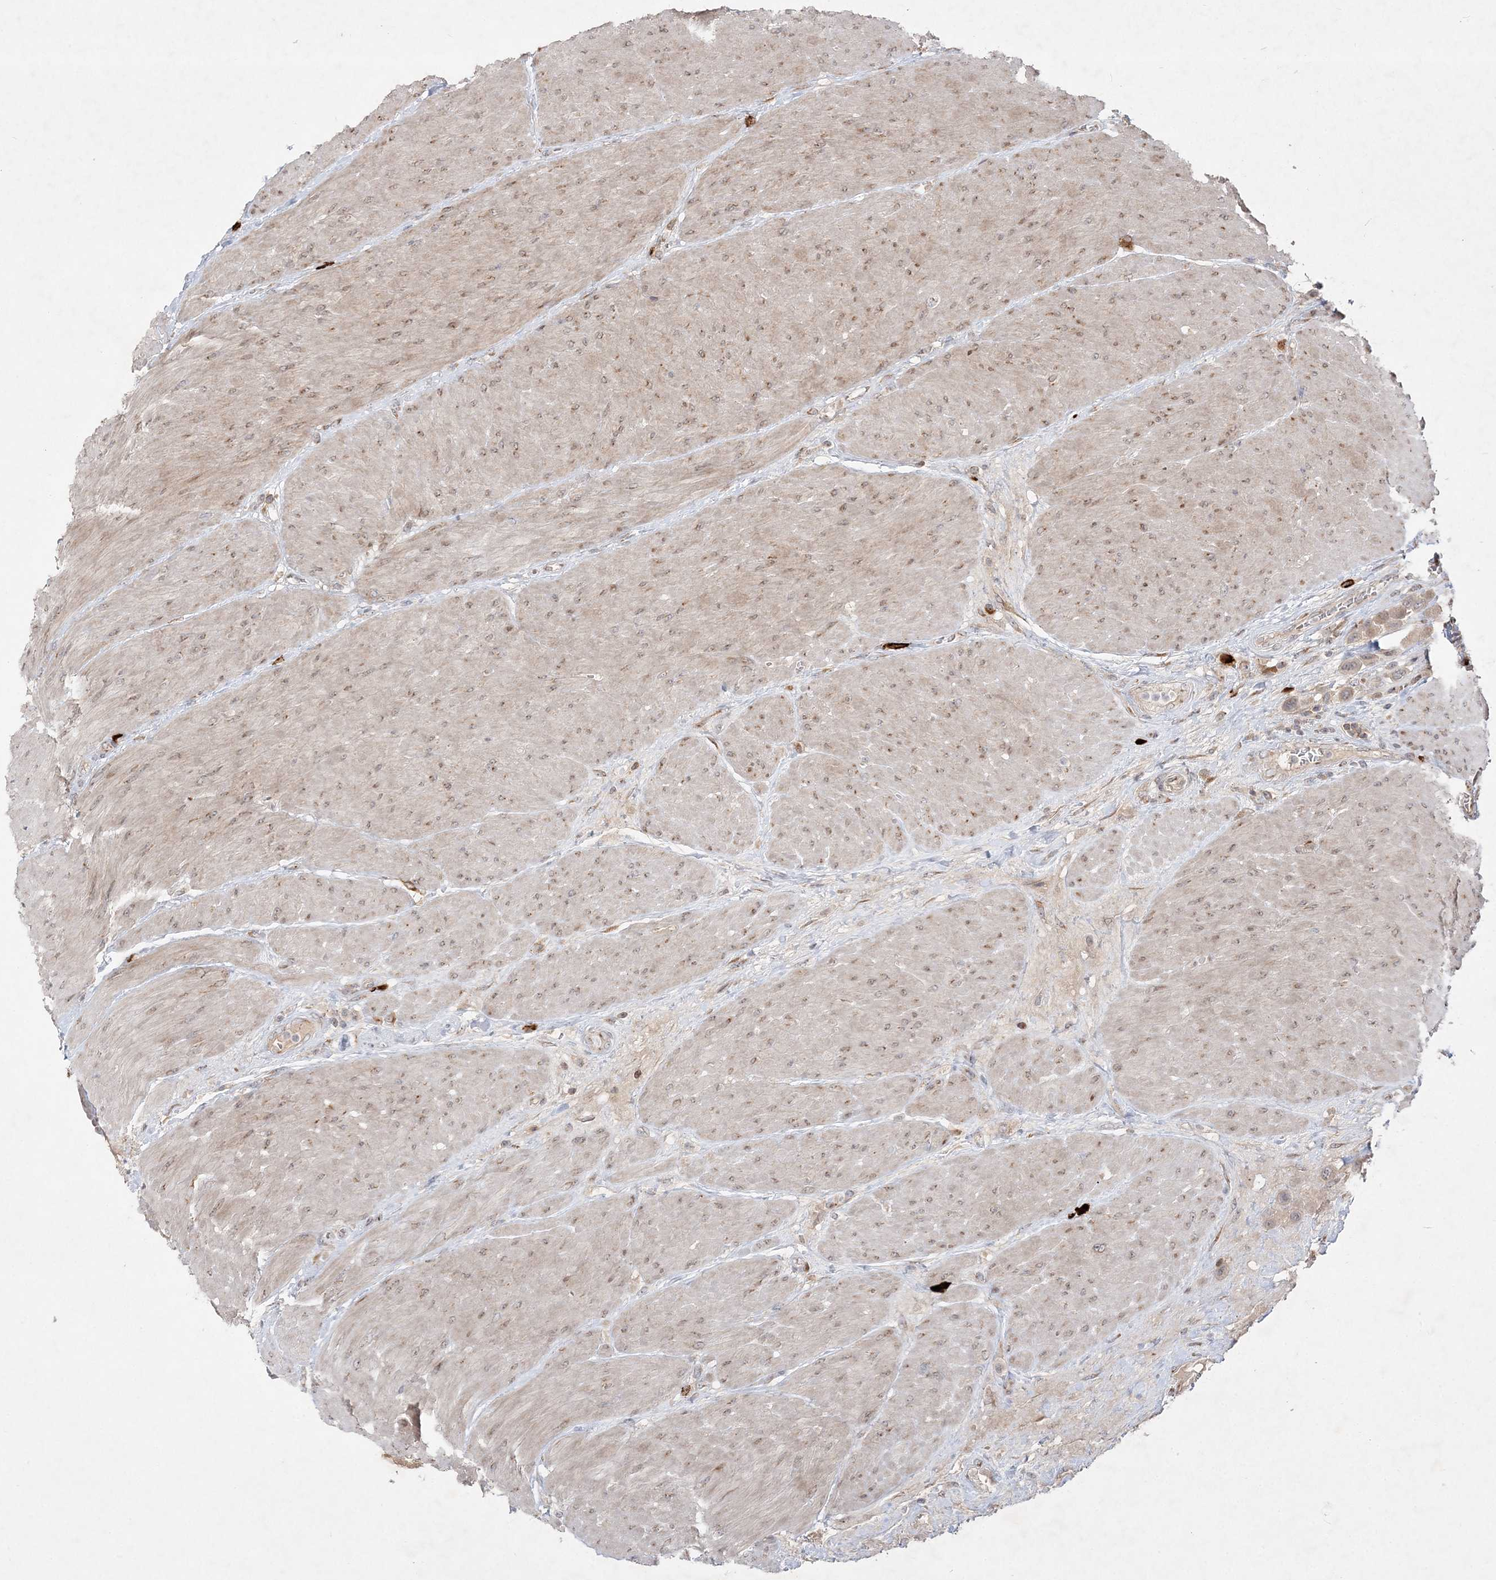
{"staining": {"intensity": "weak", "quantity": "25%-75%", "location": "cytoplasmic/membranous"}, "tissue": "urothelial cancer", "cell_type": "Tumor cells", "image_type": "cancer", "snomed": [{"axis": "morphology", "description": "Urothelial carcinoma, High grade"}, {"axis": "topography", "description": "Urinary bladder"}], "caption": "Urothelial cancer stained with immunohistochemistry (IHC) exhibits weak cytoplasmic/membranous staining in approximately 25%-75% of tumor cells.", "gene": "CLNK", "patient": {"sex": "male", "age": 50}}